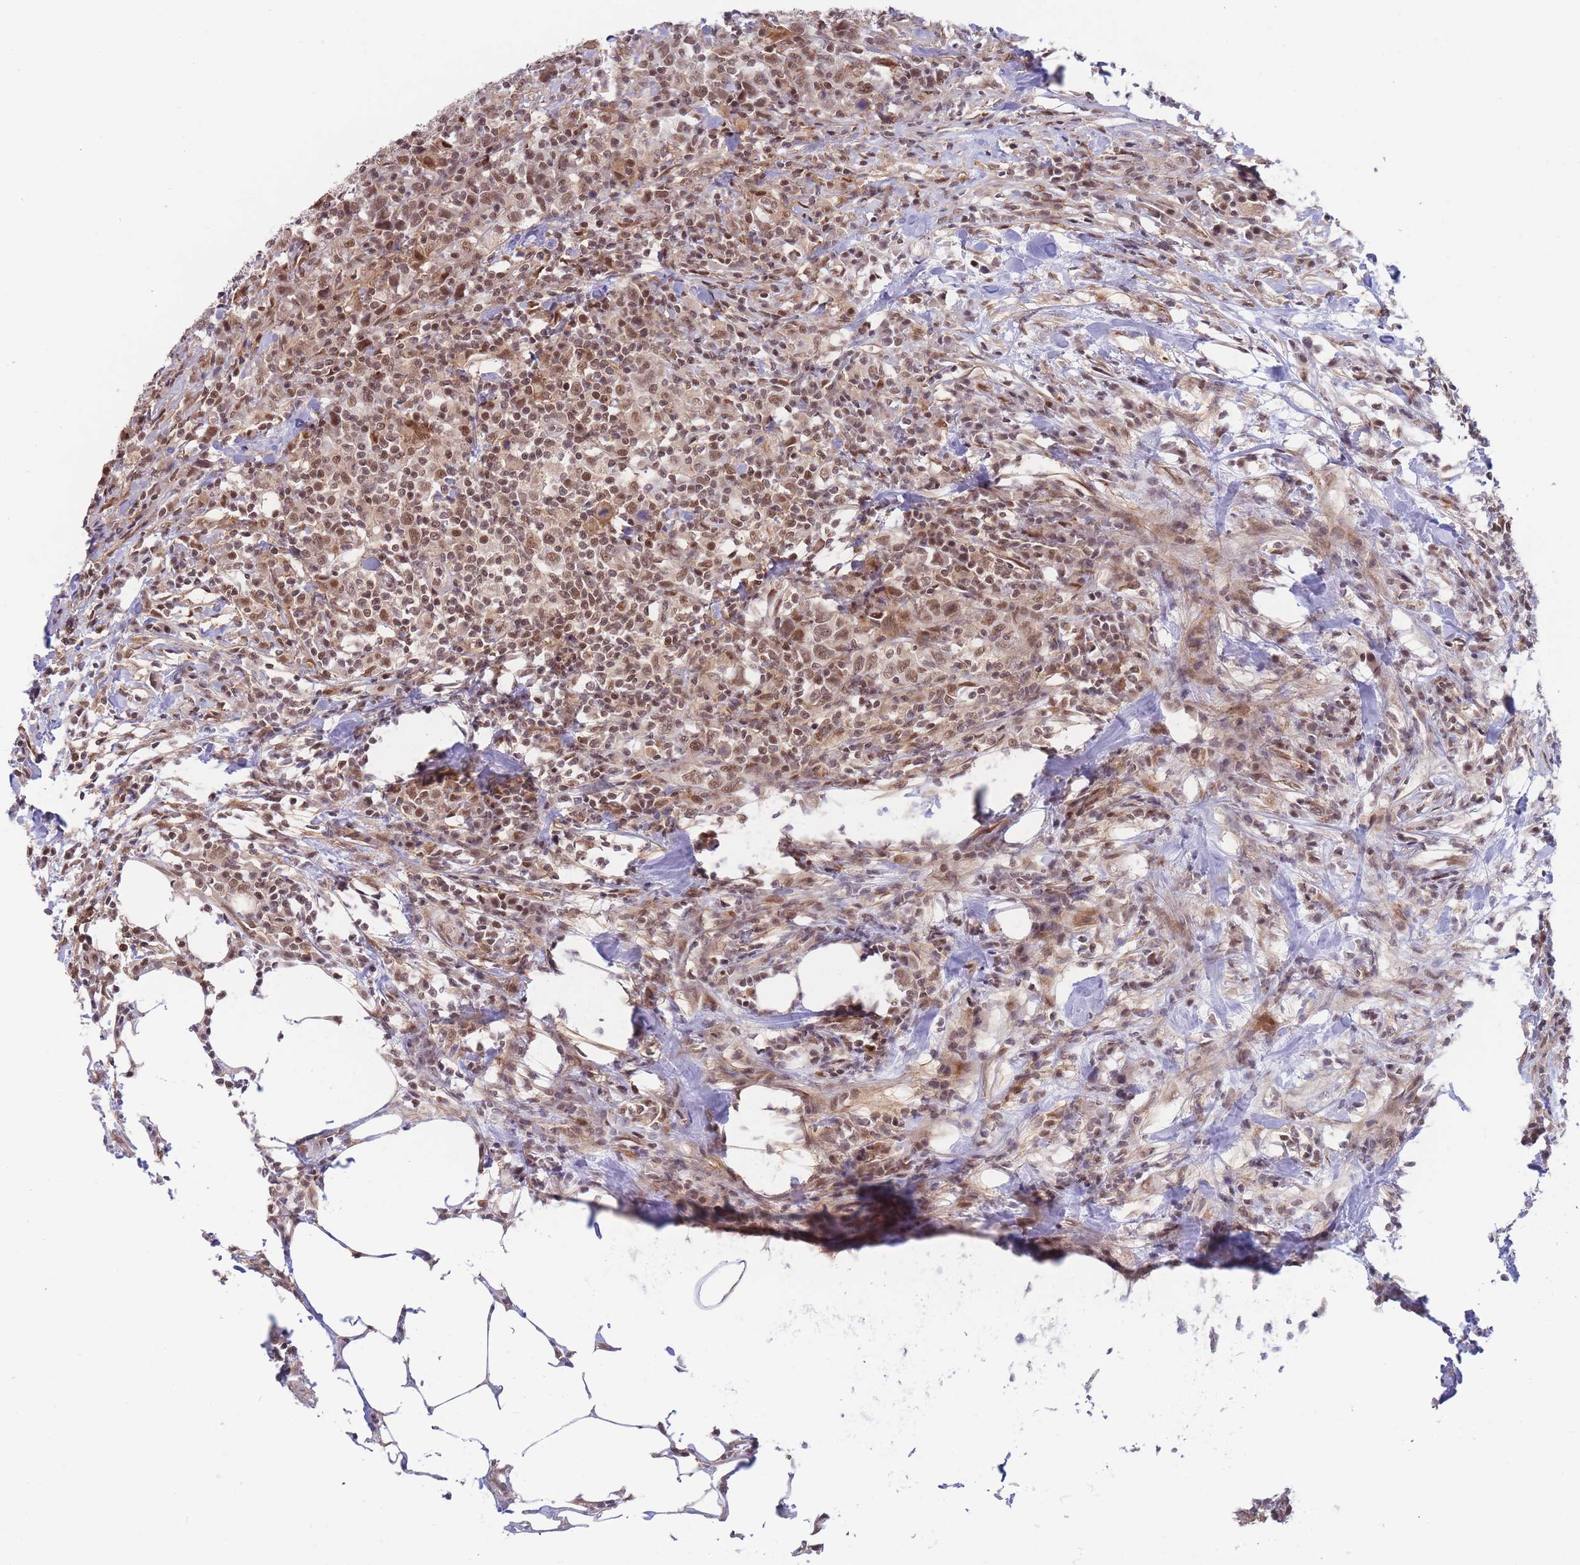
{"staining": {"intensity": "moderate", "quantity": ">75%", "location": "cytoplasmic/membranous,nuclear"}, "tissue": "urothelial cancer", "cell_type": "Tumor cells", "image_type": "cancer", "snomed": [{"axis": "morphology", "description": "Urothelial carcinoma, High grade"}, {"axis": "topography", "description": "Urinary bladder"}], "caption": "A brown stain highlights moderate cytoplasmic/membranous and nuclear expression of a protein in urothelial cancer tumor cells. (Brightfield microscopy of DAB IHC at high magnification).", "gene": "BOD1L1", "patient": {"sex": "male", "age": 61}}